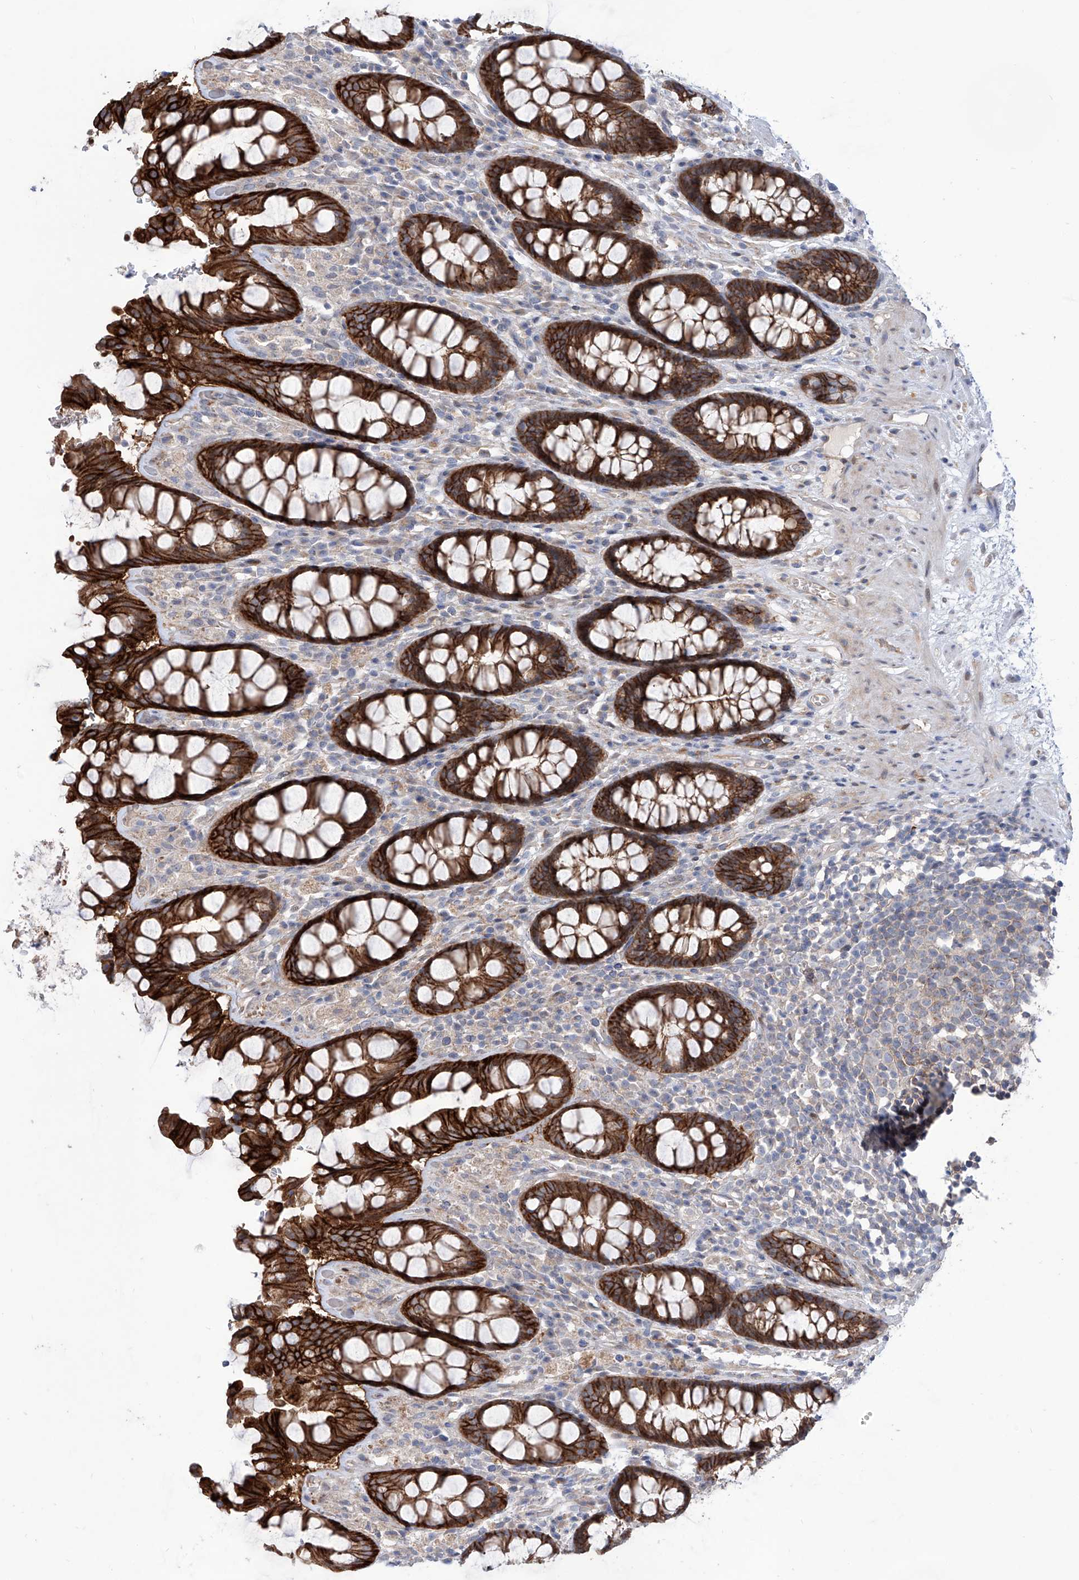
{"staining": {"intensity": "strong", "quantity": ">75%", "location": "cytoplasmic/membranous"}, "tissue": "rectum", "cell_type": "Glandular cells", "image_type": "normal", "snomed": [{"axis": "morphology", "description": "Normal tissue, NOS"}, {"axis": "topography", "description": "Rectum"}], "caption": "Immunohistochemical staining of normal human rectum demonstrates high levels of strong cytoplasmic/membranous staining in about >75% of glandular cells. (brown staining indicates protein expression, while blue staining denotes nuclei).", "gene": "LRRC1", "patient": {"sex": "male", "age": 64}}